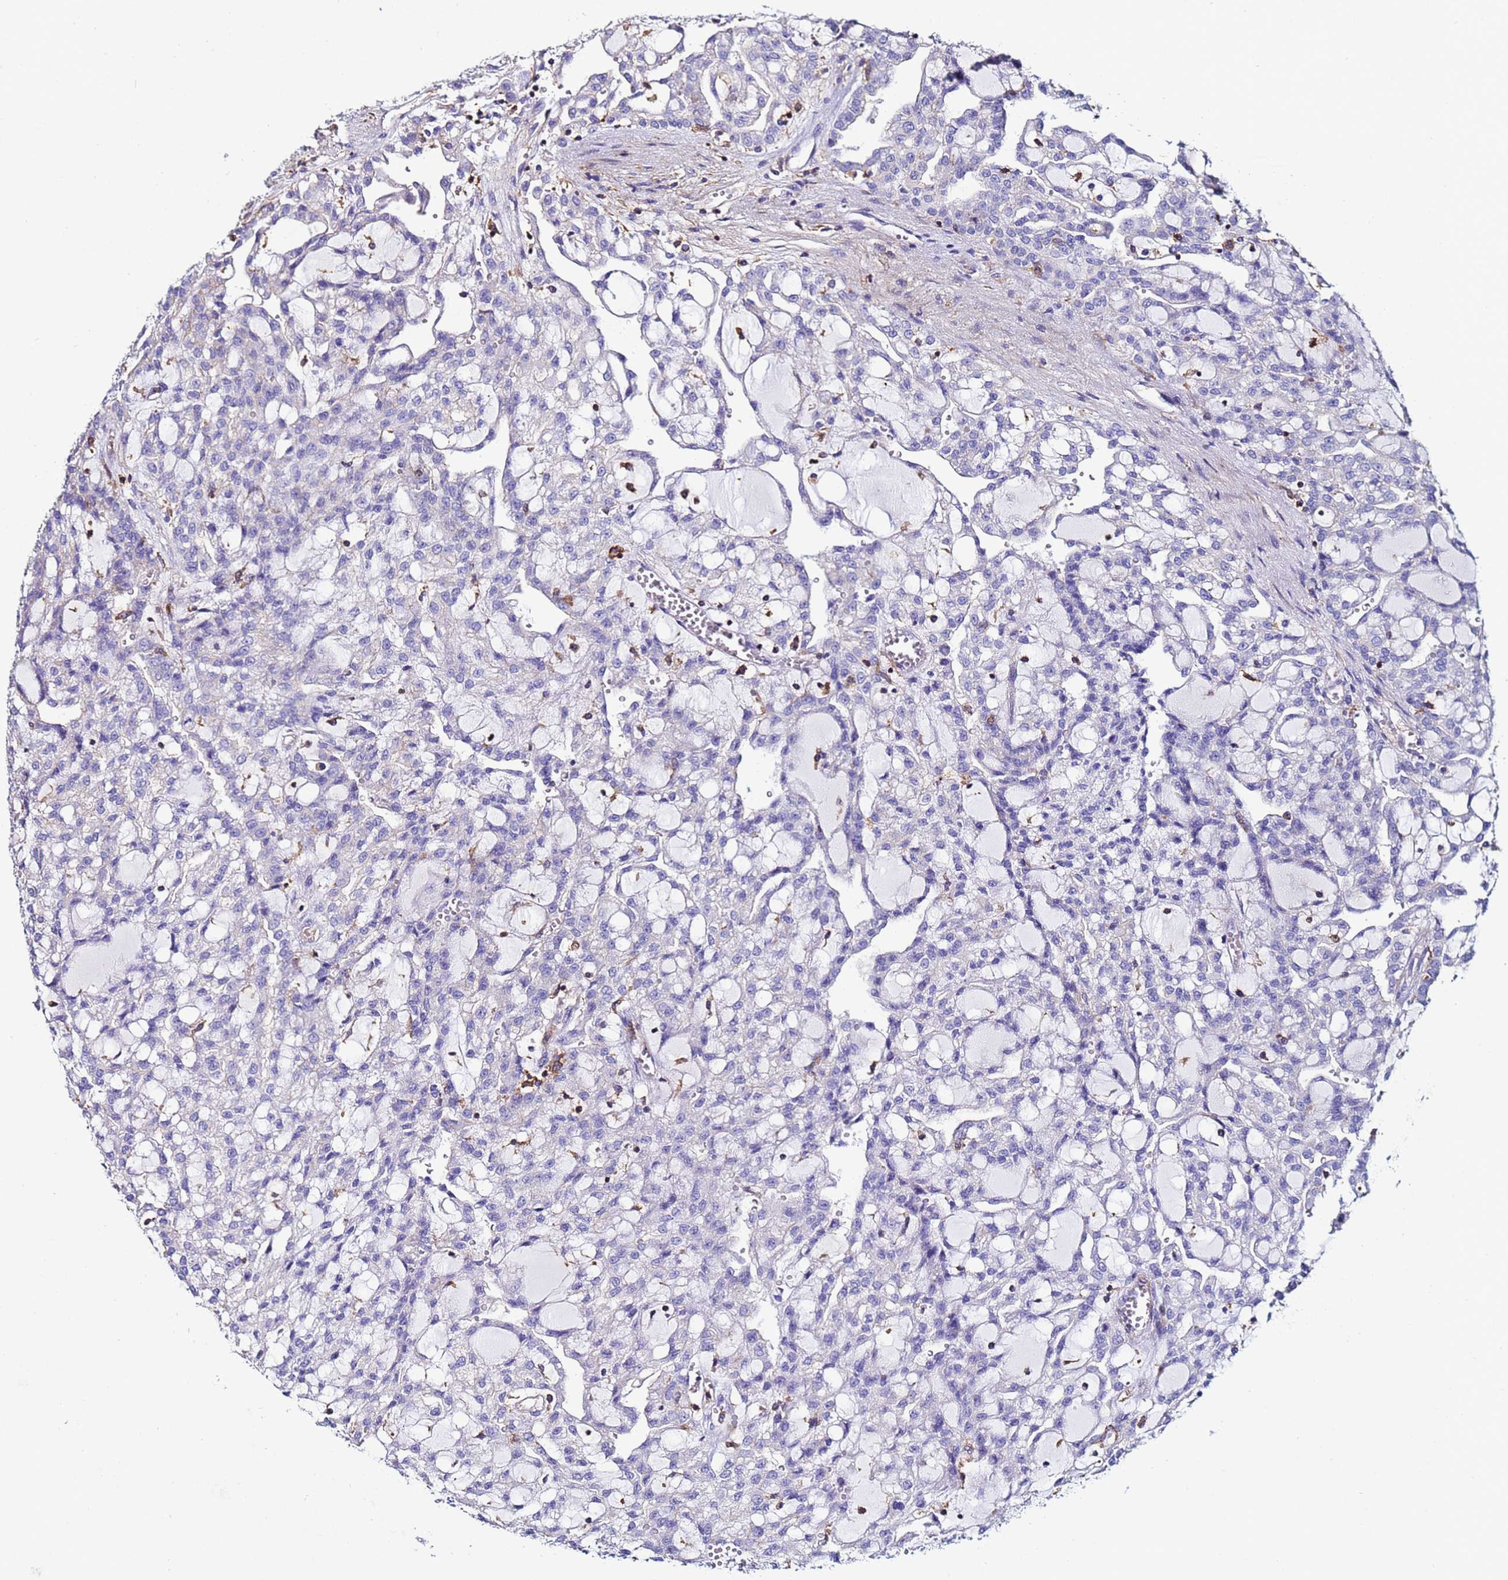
{"staining": {"intensity": "negative", "quantity": "none", "location": "none"}, "tissue": "renal cancer", "cell_type": "Tumor cells", "image_type": "cancer", "snomed": [{"axis": "morphology", "description": "Adenocarcinoma, NOS"}, {"axis": "topography", "description": "Kidney"}], "caption": "DAB (3,3'-diaminobenzidine) immunohistochemical staining of renal cancer displays no significant staining in tumor cells.", "gene": "ACTB", "patient": {"sex": "male", "age": 63}}